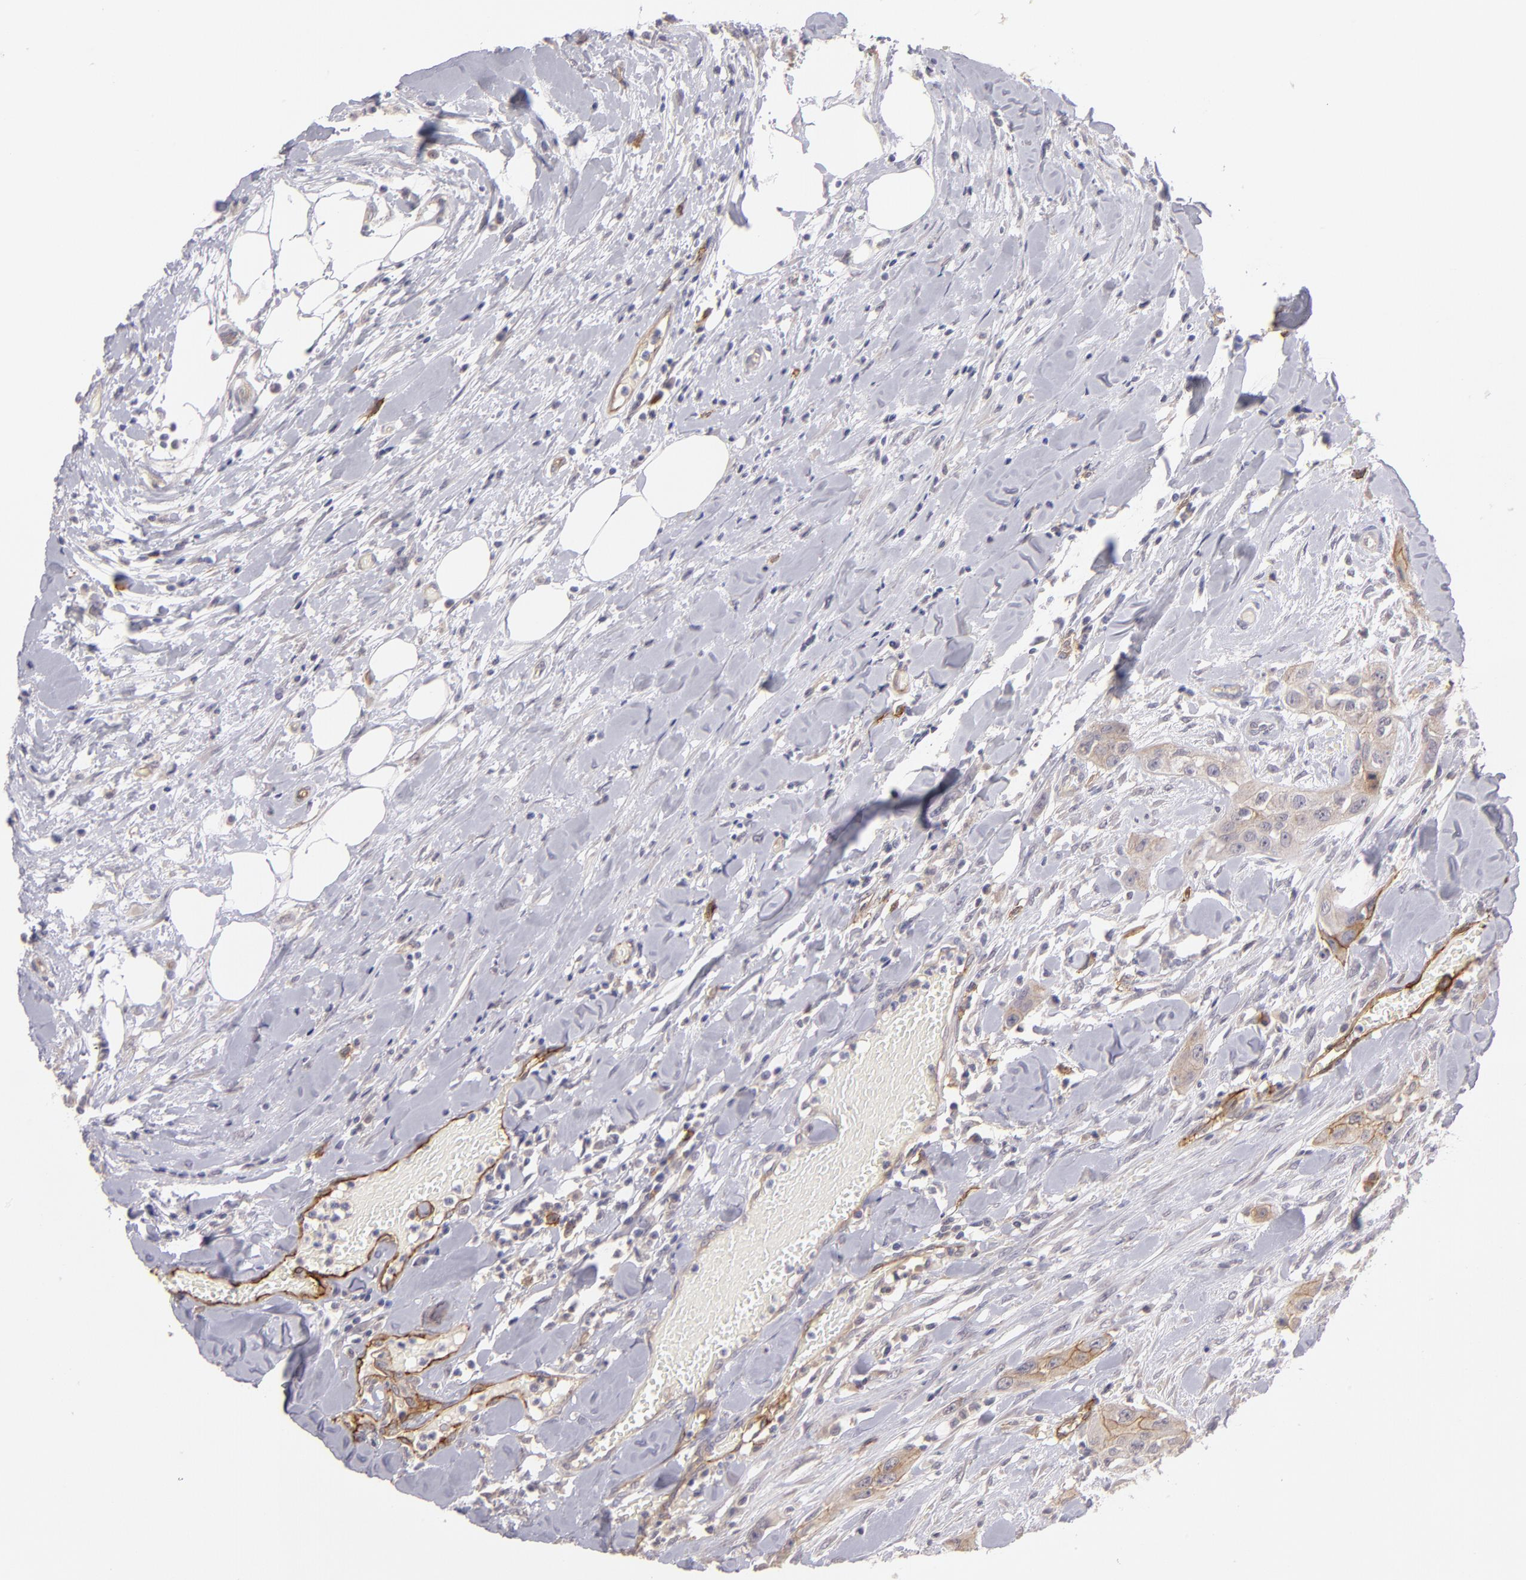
{"staining": {"intensity": "weak", "quantity": "25%-75%", "location": "cytoplasmic/membranous"}, "tissue": "head and neck cancer", "cell_type": "Tumor cells", "image_type": "cancer", "snomed": [{"axis": "morphology", "description": "Neoplasm, malignant, NOS"}, {"axis": "topography", "description": "Salivary gland"}, {"axis": "topography", "description": "Head-Neck"}], "caption": "Neoplasm (malignant) (head and neck) tissue demonstrates weak cytoplasmic/membranous staining in about 25%-75% of tumor cells, visualized by immunohistochemistry.", "gene": "THBD", "patient": {"sex": "male", "age": 43}}